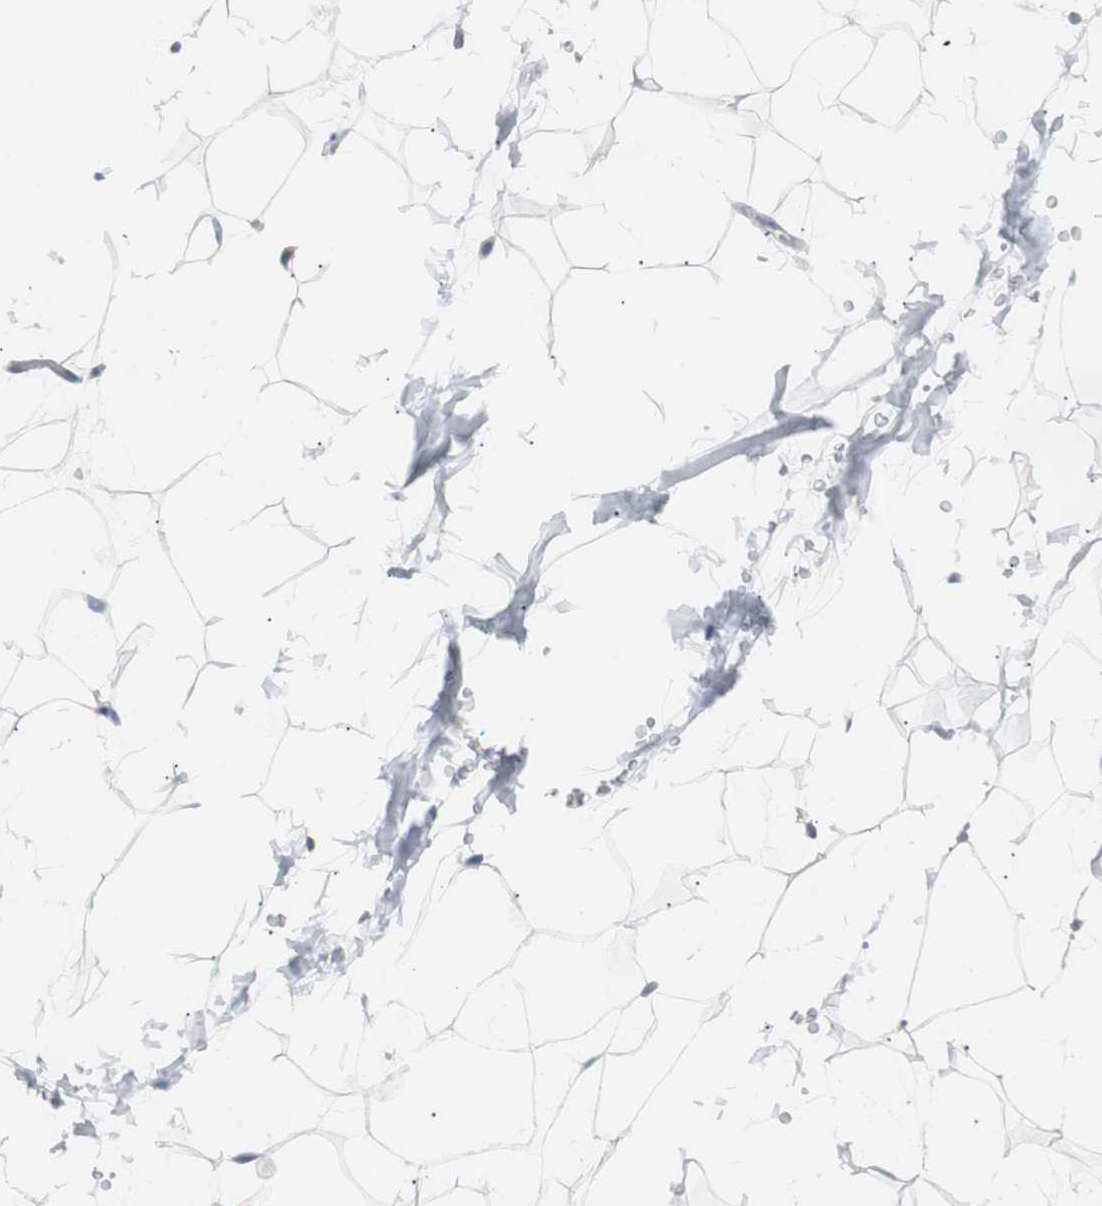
{"staining": {"intensity": "negative", "quantity": "none", "location": "none"}, "tissue": "adipose tissue", "cell_type": "Adipocytes", "image_type": "normal", "snomed": [{"axis": "morphology", "description": "Normal tissue, NOS"}, {"axis": "topography", "description": "Soft tissue"}], "caption": "This is an immunohistochemistry (IHC) photomicrograph of benign adipose tissue. There is no staining in adipocytes.", "gene": "RASA1", "patient": {"sex": "male", "age": 72}}